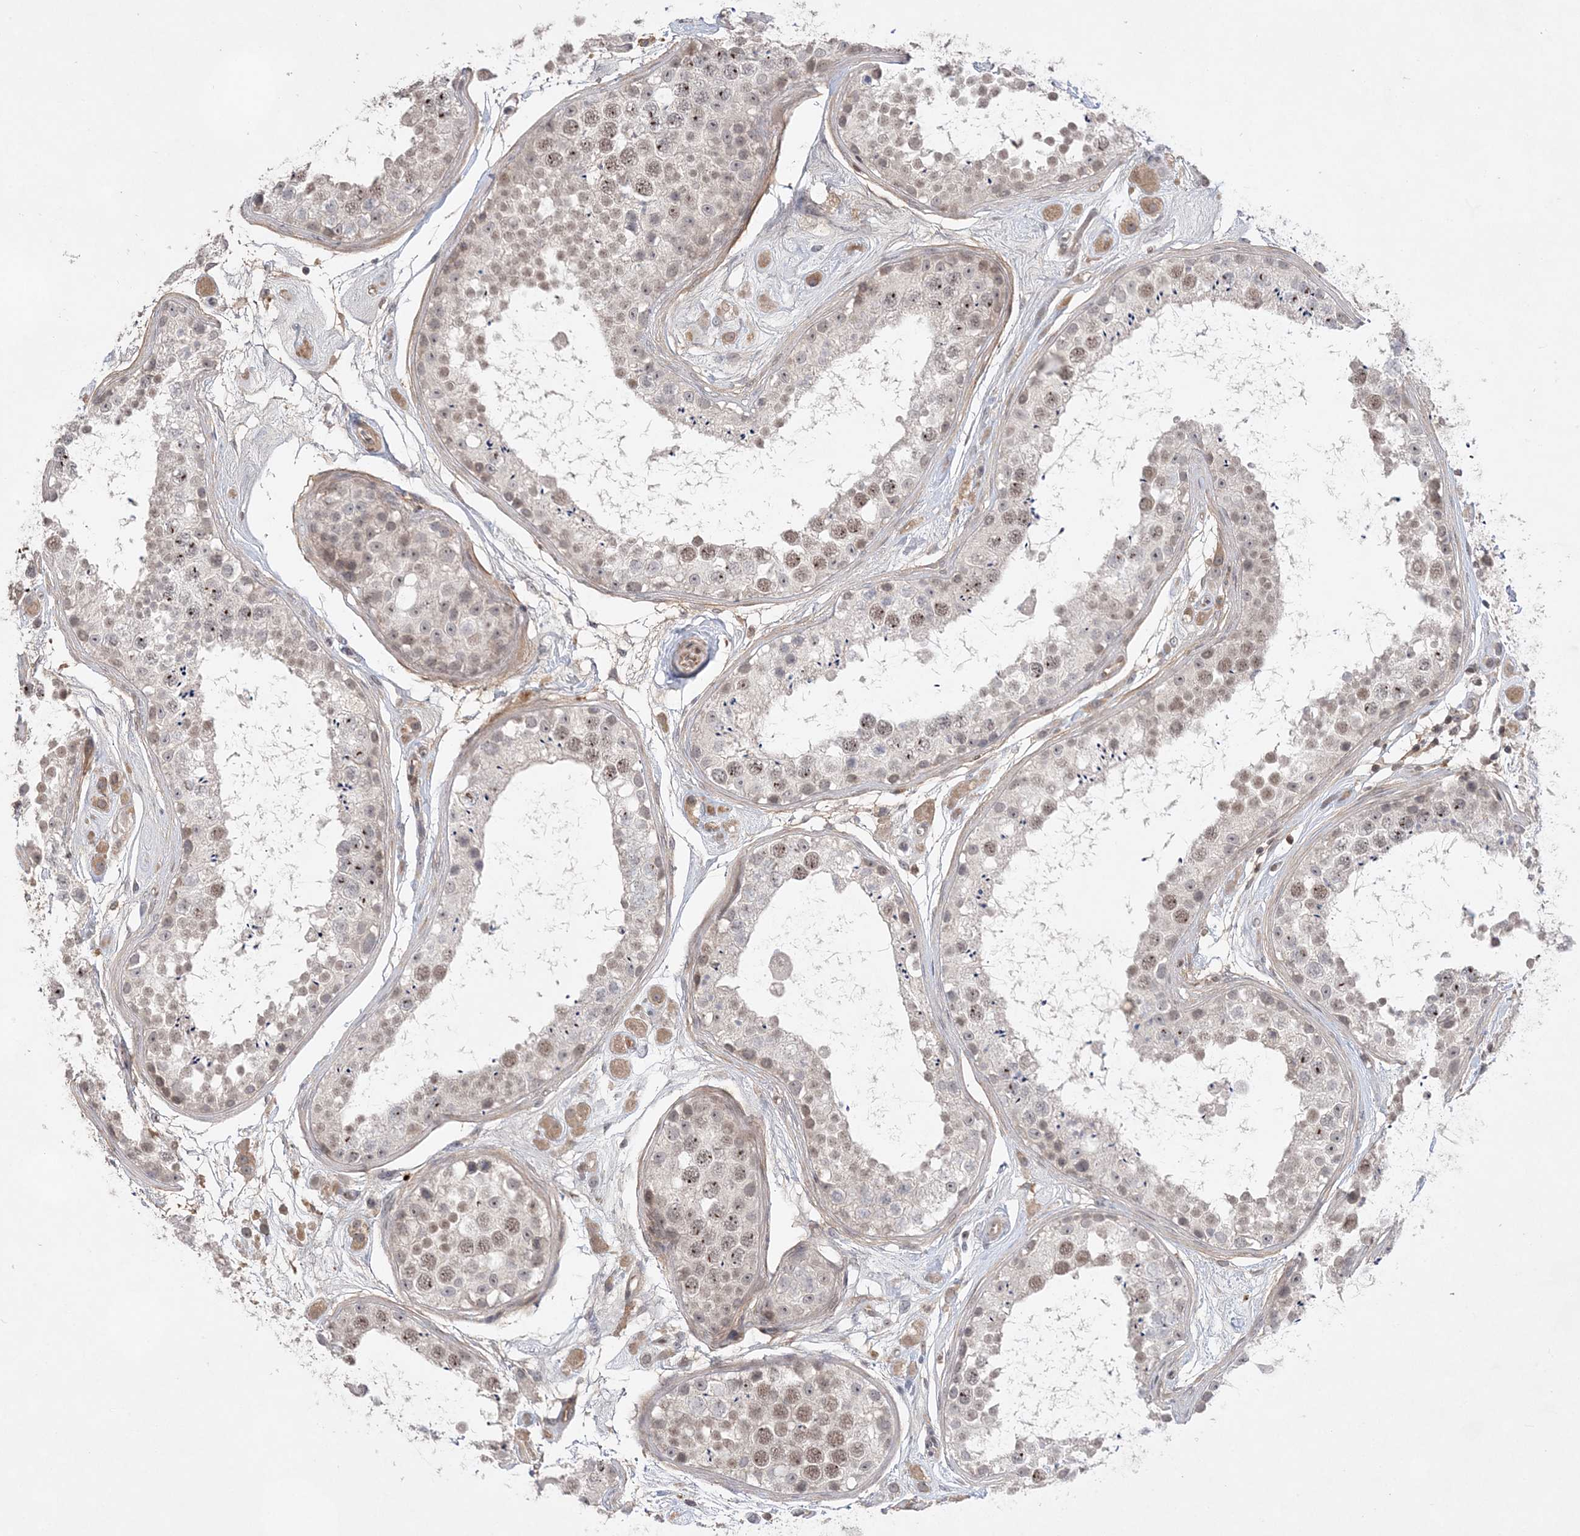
{"staining": {"intensity": "weak", "quantity": "25%-75%", "location": "nuclear"}, "tissue": "testis", "cell_type": "Cells in seminiferous ducts", "image_type": "normal", "snomed": [{"axis": "morphology", "description": "Normal tissue, NOS"}, {"axis": "topography", "description": "Testis"}], "caption": "Brown immunohistochemical staining in normal human testis reveals weak nuclear positivity in approximately 25%-75% of cells in seminiferous ducts. The protein of interest is stained brown, and the nuclei are stained in blue (DAB (3,3'-diaminobenzidine) IHC with brightfield microscopy, high magnification).", "gene": "TMEM132B", "patient": {"sex": "male", "age": 25}}